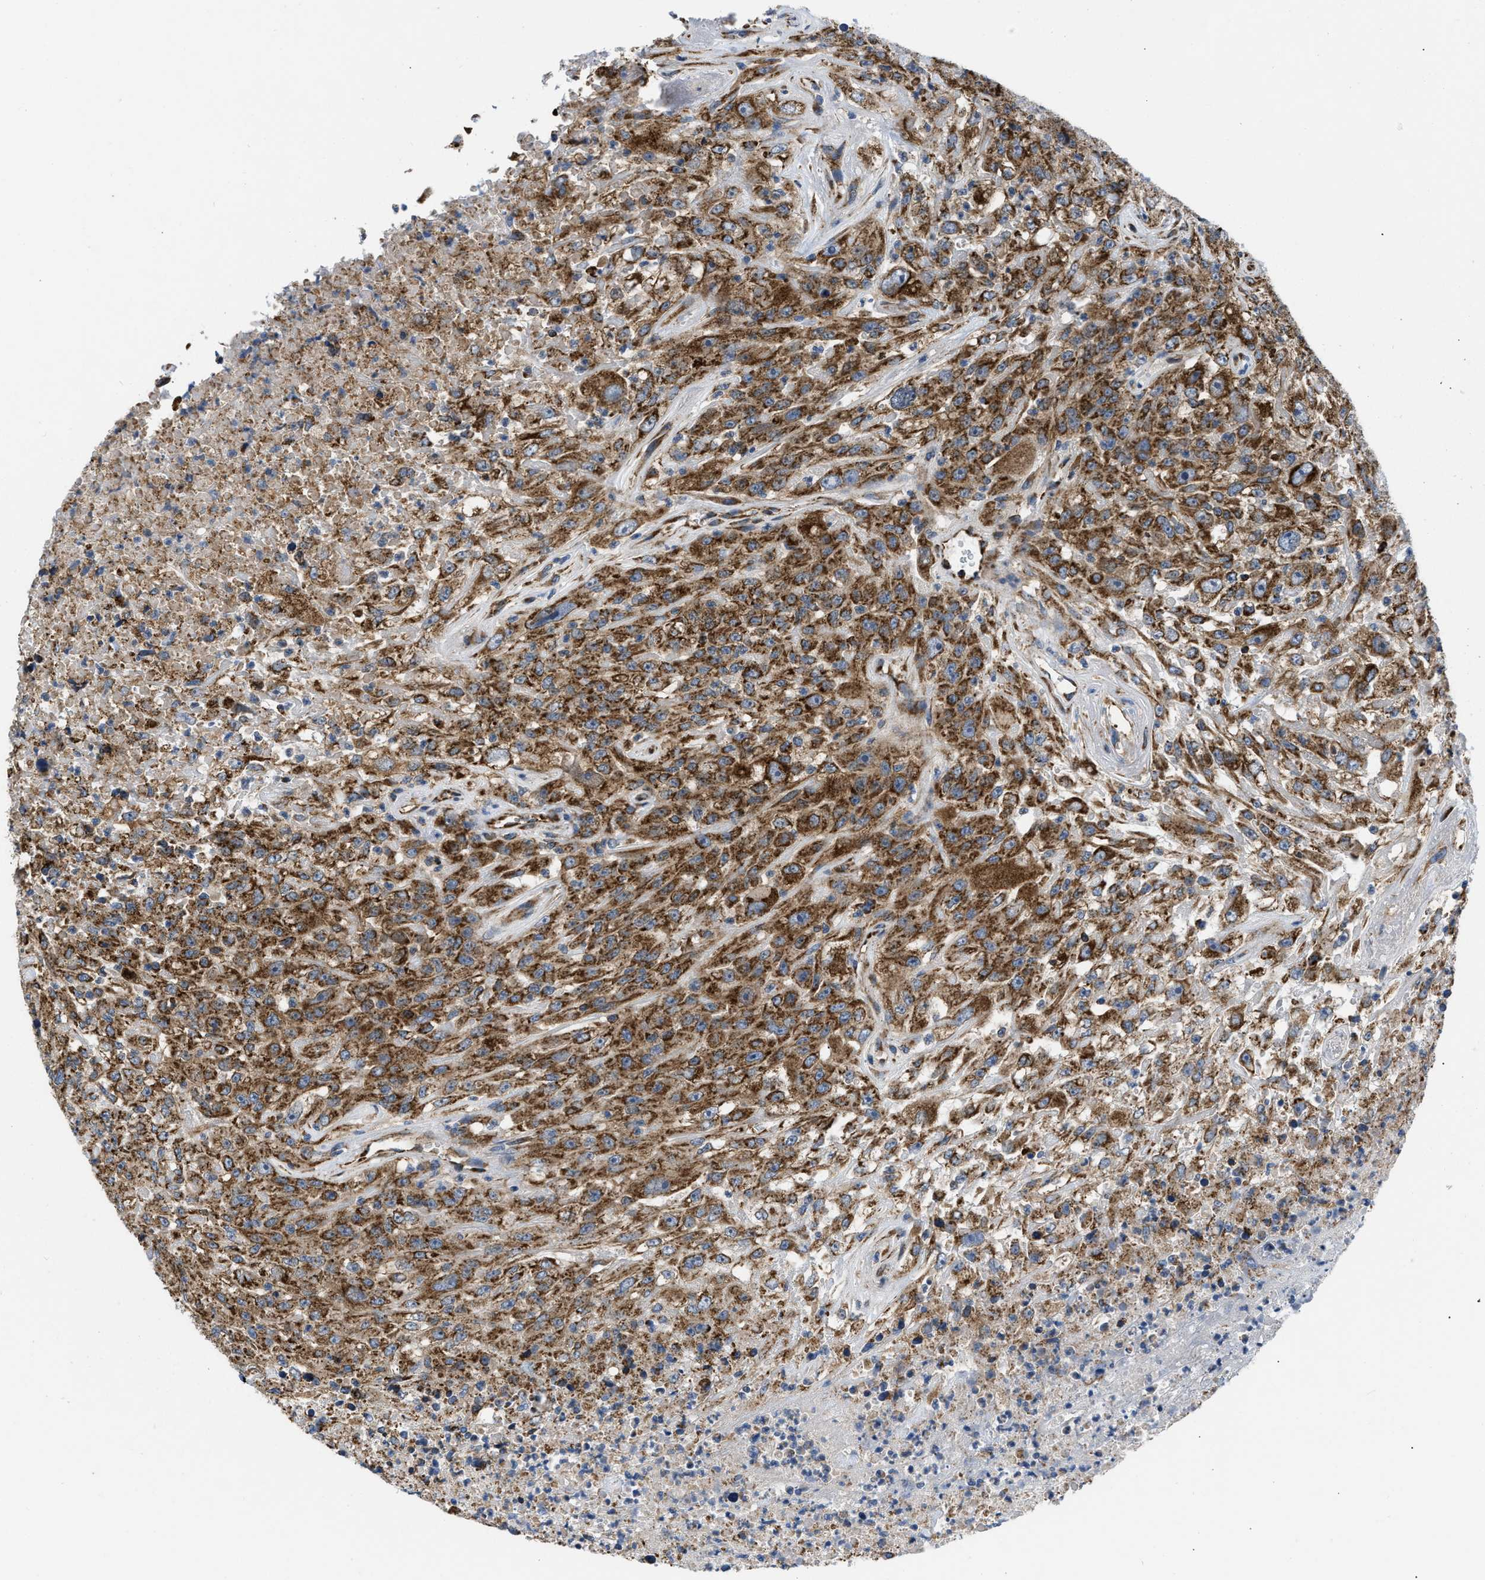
{"staining": {"intensity": "strong", "quantity": ">75%", "location": "cytoplasmic/membranous"}, "tissue": "urothelial cancer", "cell_type": "Tumor cells", "image_type": "cancer", "snomed": [{"axis": "morphology", "description": "Urothelial carcinoma, High grade"}, {"axis": "topography", "description": "Urinary bladder"}], "caption": "High-grade urothelial carcinoma tissue displays strong cytoplasmic/membranous expression in about >75% of tumor cells, visualized by immunohistochemistry. (DAB = brown stain, brightfield microscopy at high magnification).", "gene": "OPTN", "patient": {"sex": "male", "age": 46}}